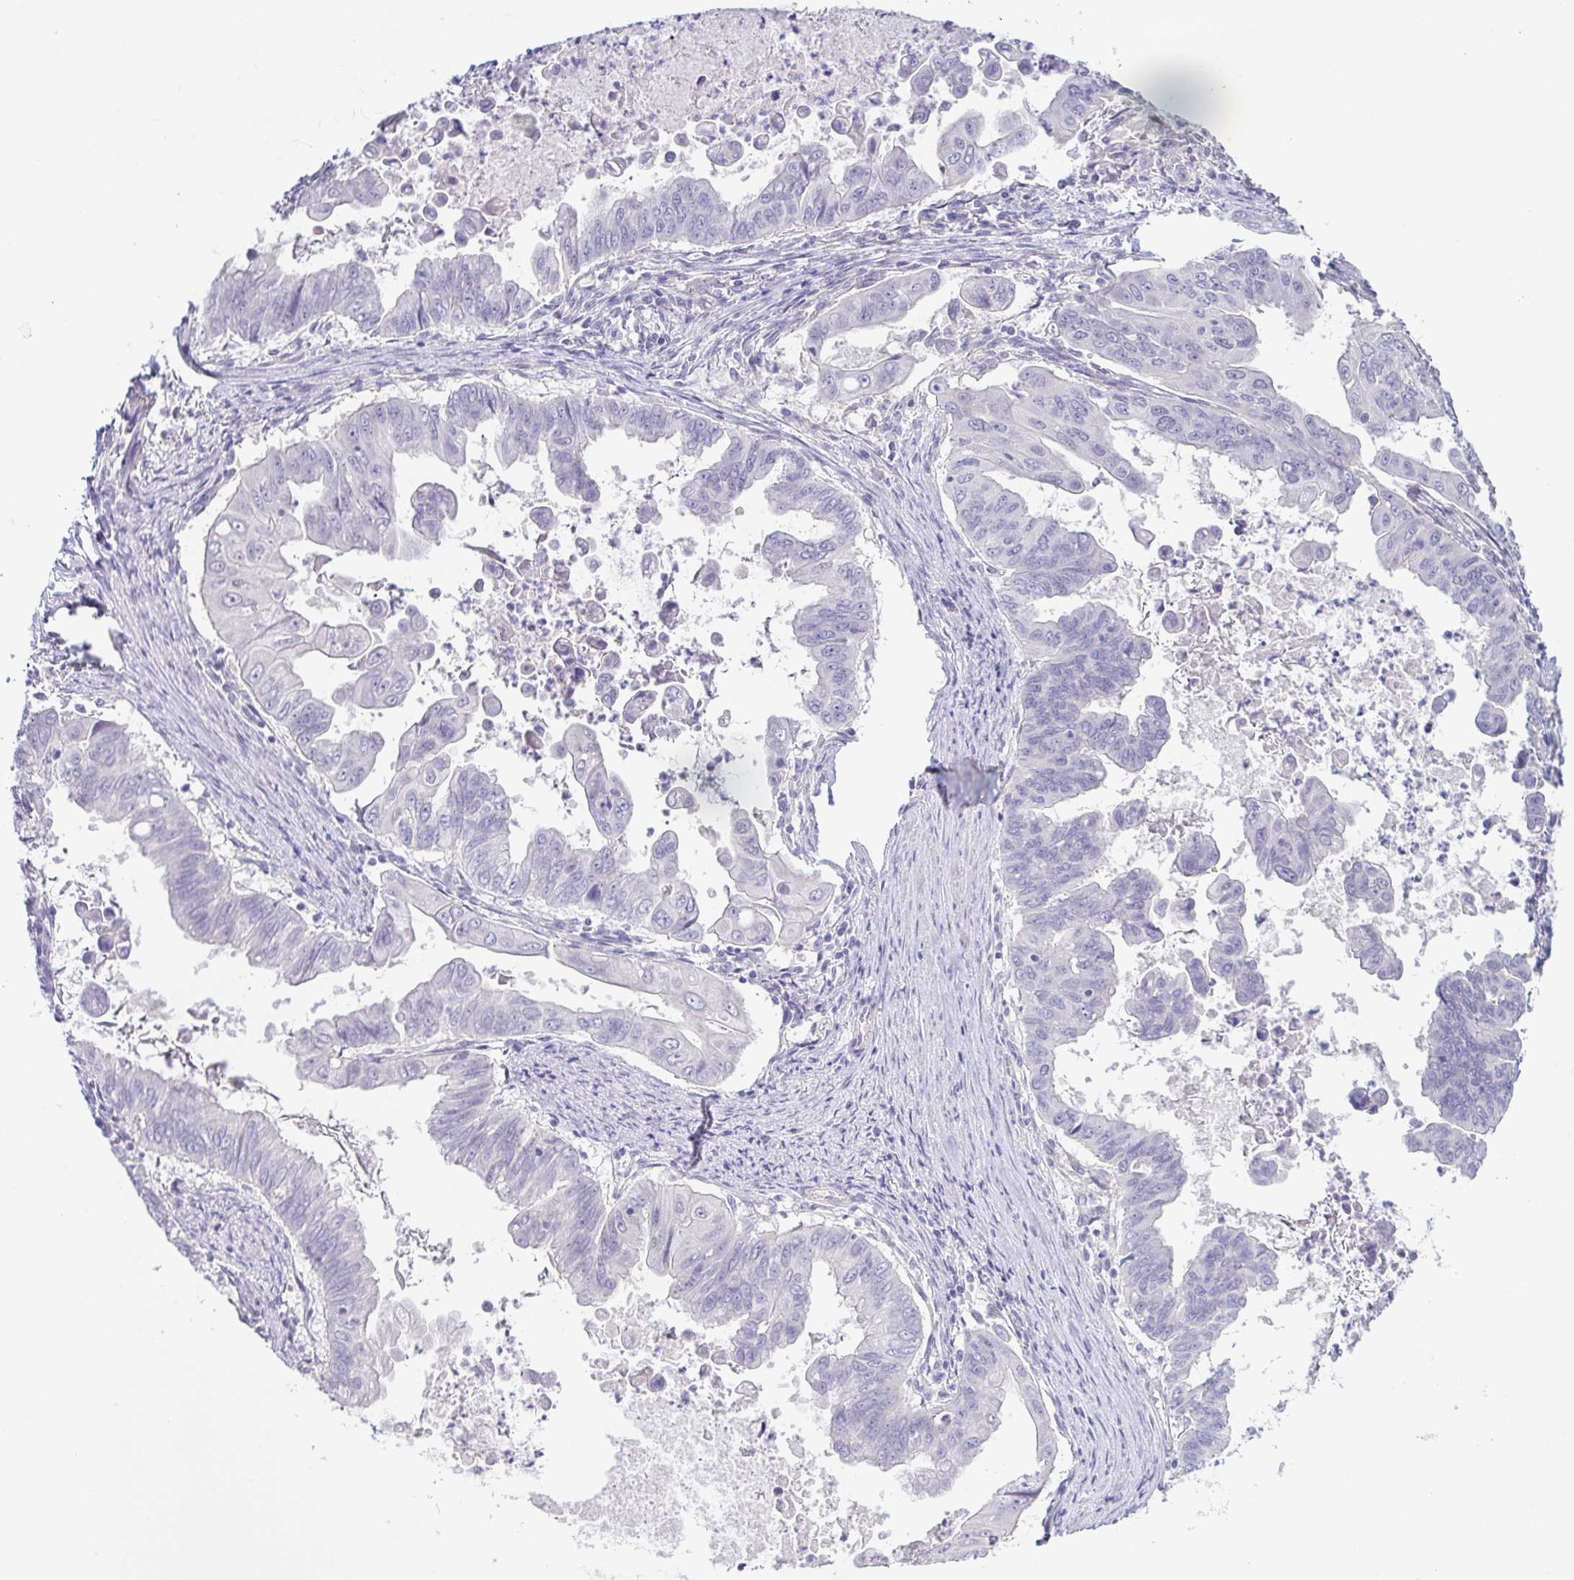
{"staining": {"intensity": "negative", "quantity": "none", "location": "none"}, "tissue": "stomach cancer", "cell_type": "Tumor cells", "image_type": "cancer", "snomed": [{"axis": "morphology", "description": "Adenocarcinoma, NOS"}, {"axis": "topography", "description": "Stomach, upper"}], "caption": "DAB (3,3'-diaminobenzidine) immunohistochemical staining of stomach cancer (adenocarcinoma) demonstrates no significant positivity in tumor cells. The staining is performed using DAB brown chromogen with nuclei counter-stained in using hematoxylin.", "gene": "COL17A1", "patient": {"sex": "male", "age": 80}}